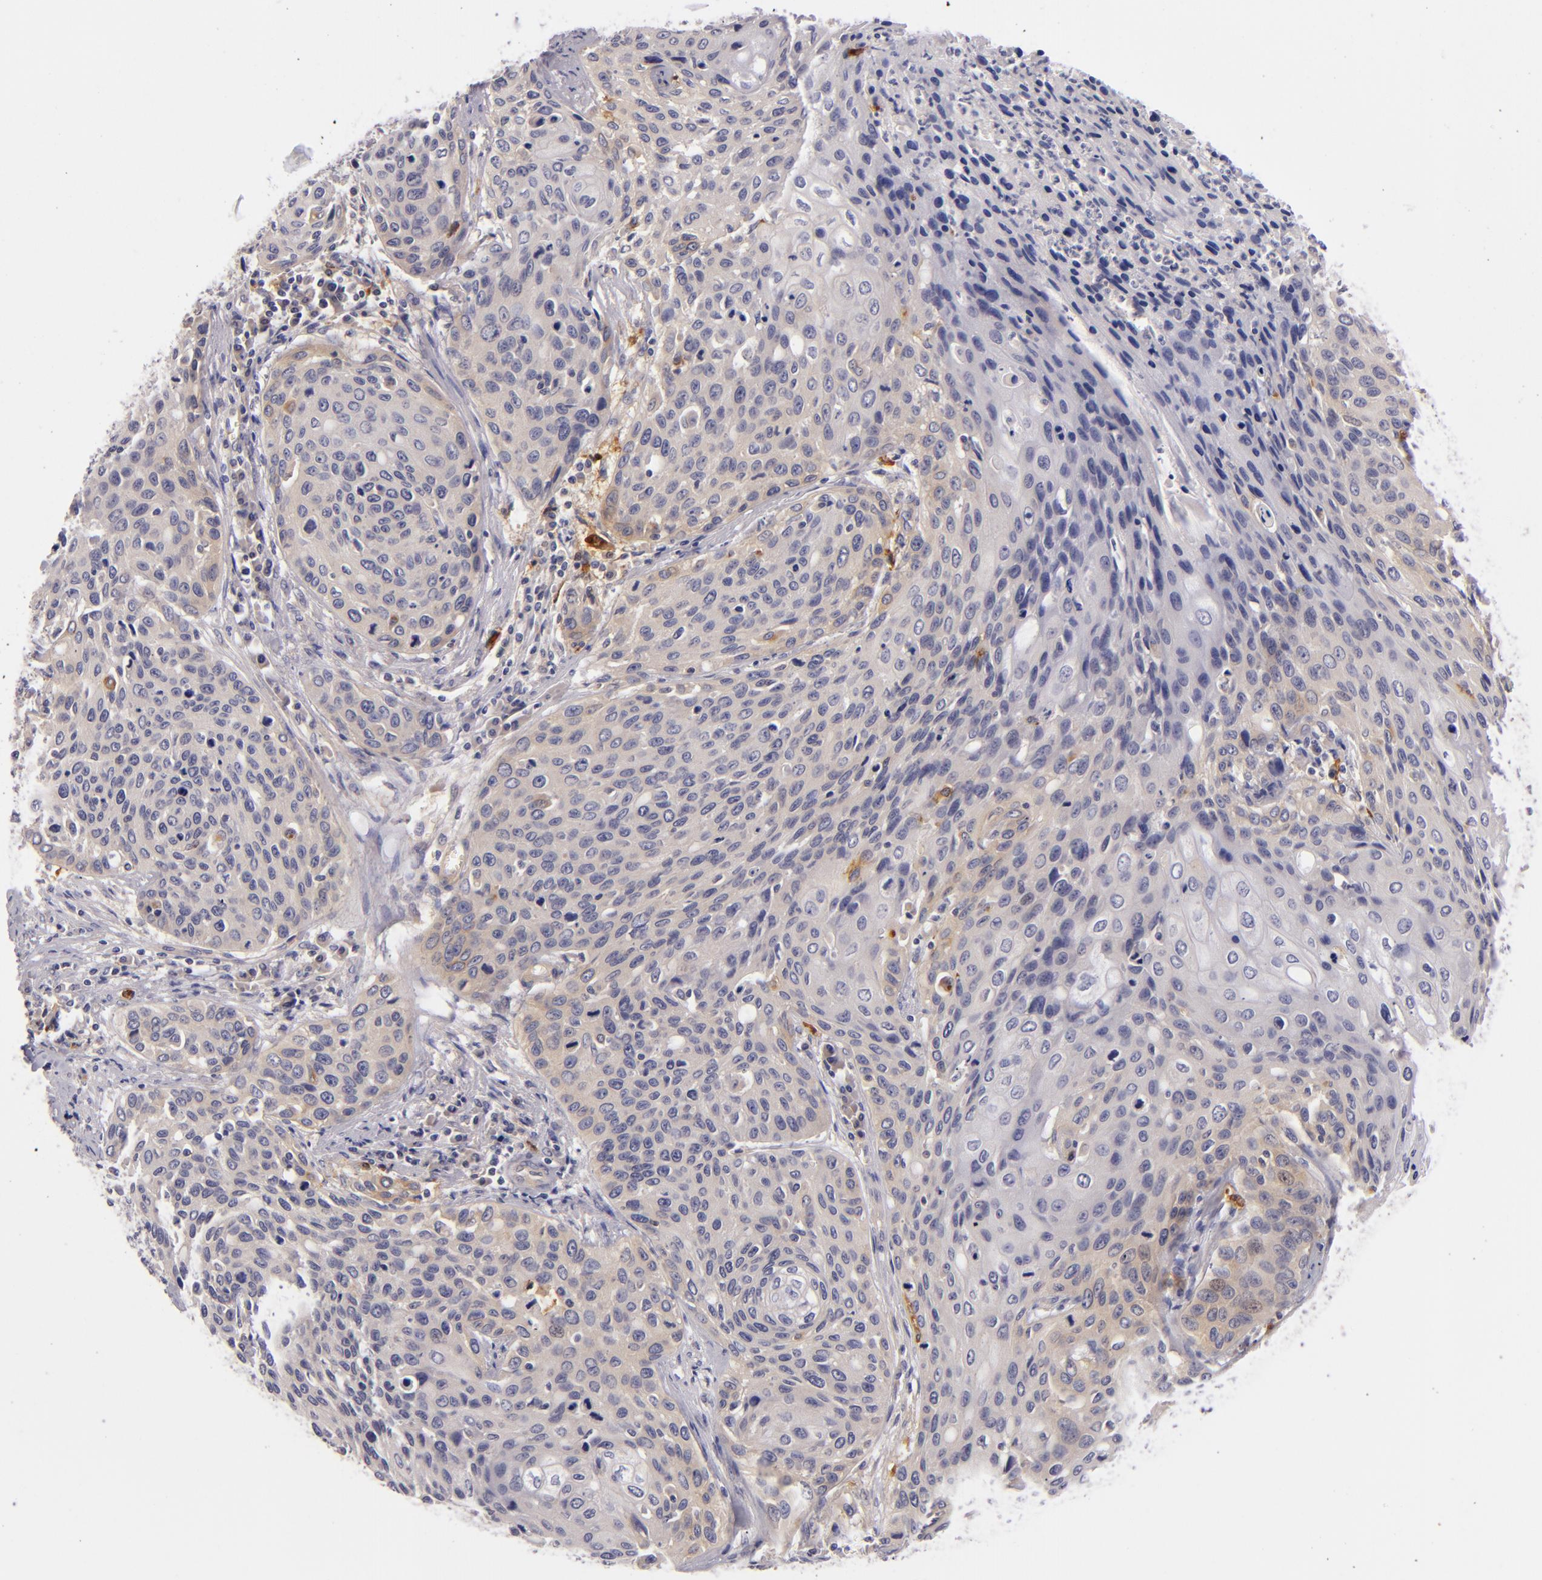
{"staining": {"intensity": "weak", "quantity": "<25%", "location": "cytoplasmic/membranous"}, "tissue": "cervical cancer", "cell_type": "Tumor cells", "image_type": "cancer", "snomed": [{"axis": "morphology", "description": "Squamous cell carcinoma, NOS"}, {"axis": "topography", "description": "Cervix"}], "caption": "Immunohistochemical staining of human cervical cancer shows no significant positivity in tumor cells.", "gene": "CD83", "patient": {"sex": "female", "age": 32}}